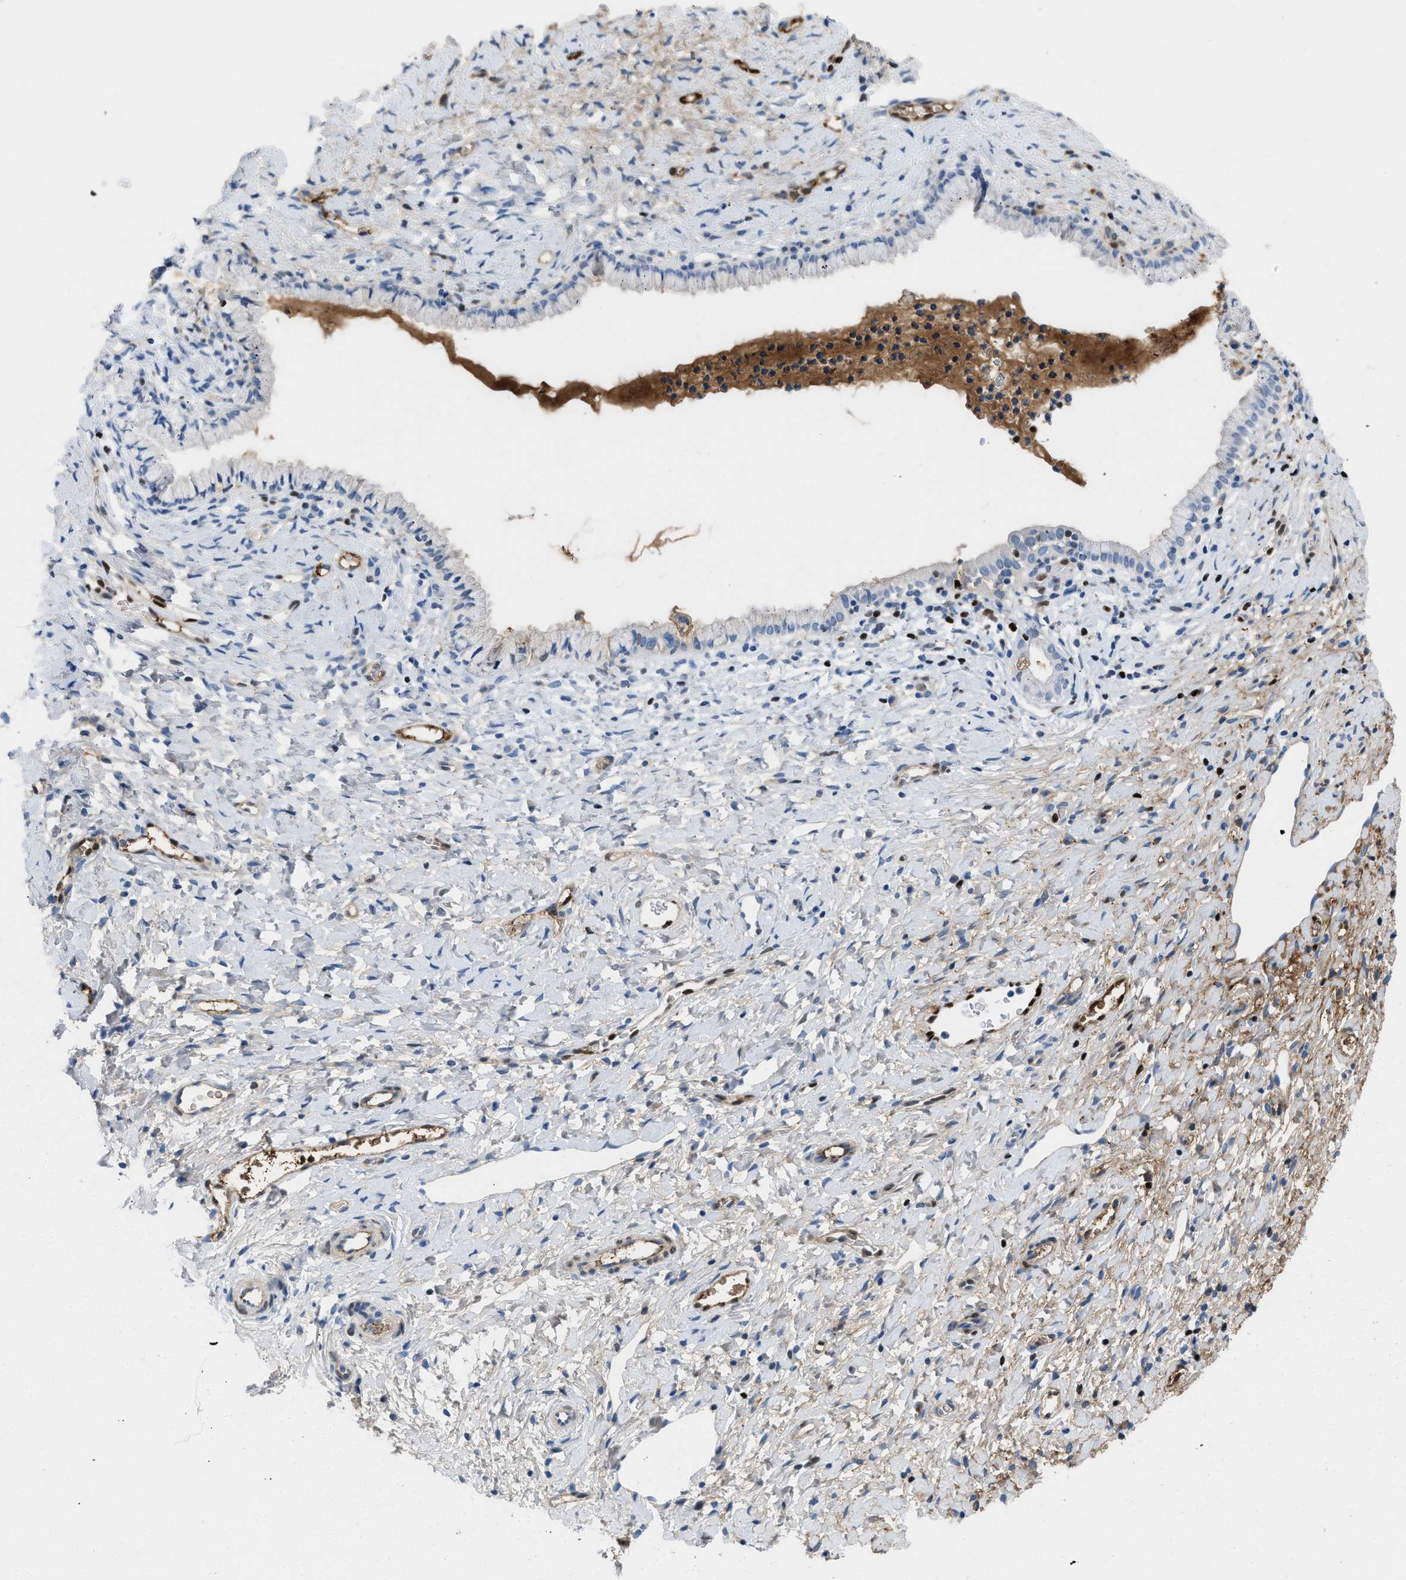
{"staining": {"intensity": "negative", "quantity": "none", "location": "none"}, "tissue": "cervix", "cell_type": "Glandular cells", "image_type": "normal", "snomed": [{"axis": "morphology", "description": "Normal tissue, NOS"}, {"axis": "topography", "description": "Cervix"}], "caption": "High power microscopy histopathology image of an immunohistochemistry (IHC) histopathology image of normal cervix, revealing no significant expression in glandular cells.", "gene": "LEF1", "patient": {"sex": "female", "age": 72}}